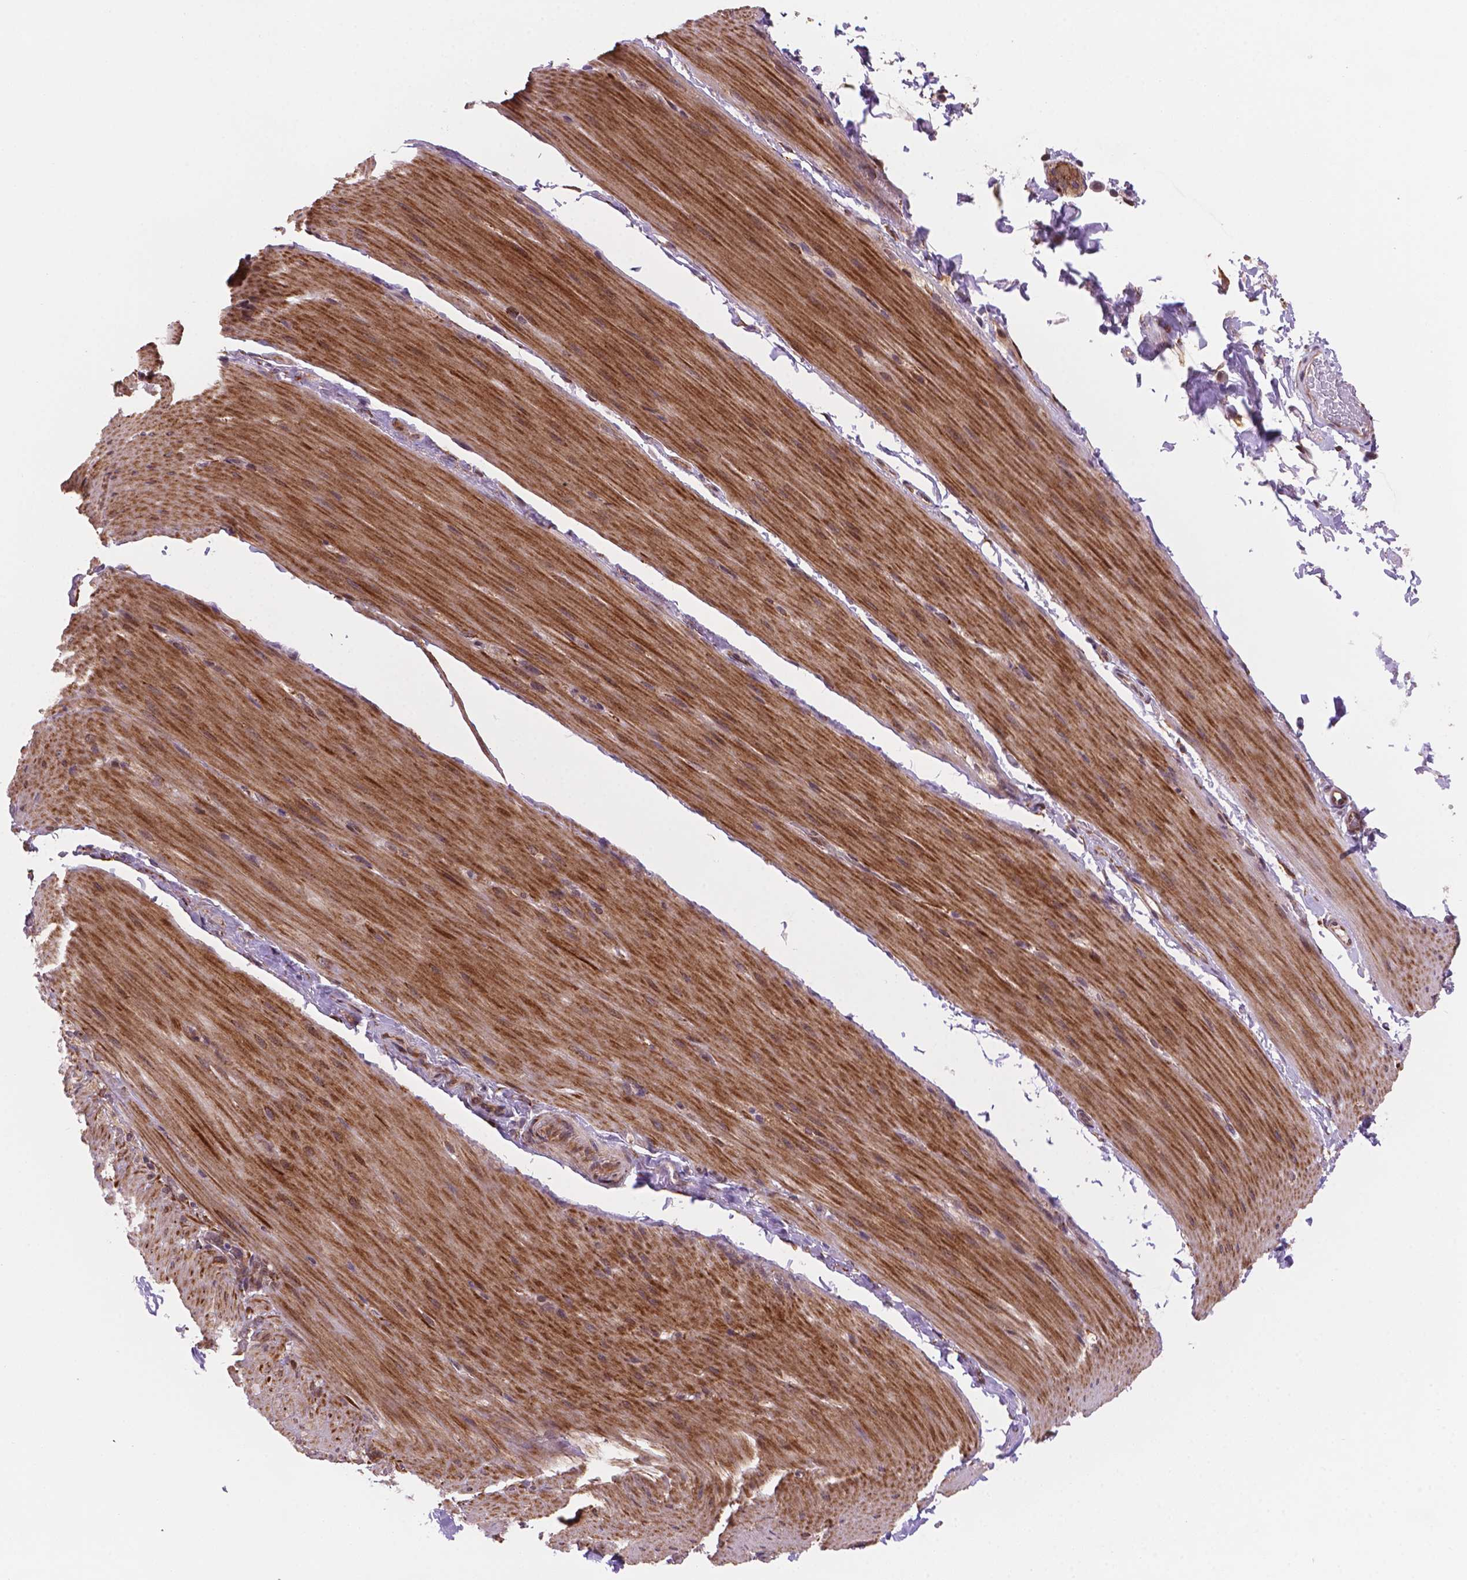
{"staining": {"intensity": "moderate", "quantity": ">75%", "location": "cytoplasmic/membranous,nuclear"}, "tissue": "smooth muscle", "cell_type": "Smooth muscle cells", "image_type": "normal", "snomed": [{"axis": "morphology", "description": "Normal tissue, NOS"}, {"axis": "topography", "description": "Smooth muscle"}, {"axis": "topography", "description": "Colon"}], "caption": "An image of human smooth muscle stained for a protein displays moderate cytoplasmic/membranous,nuclear brown staining in smooth muscle cells.", "gene": "FNIP1", "patient": {"sex": "male", "age": 73}}